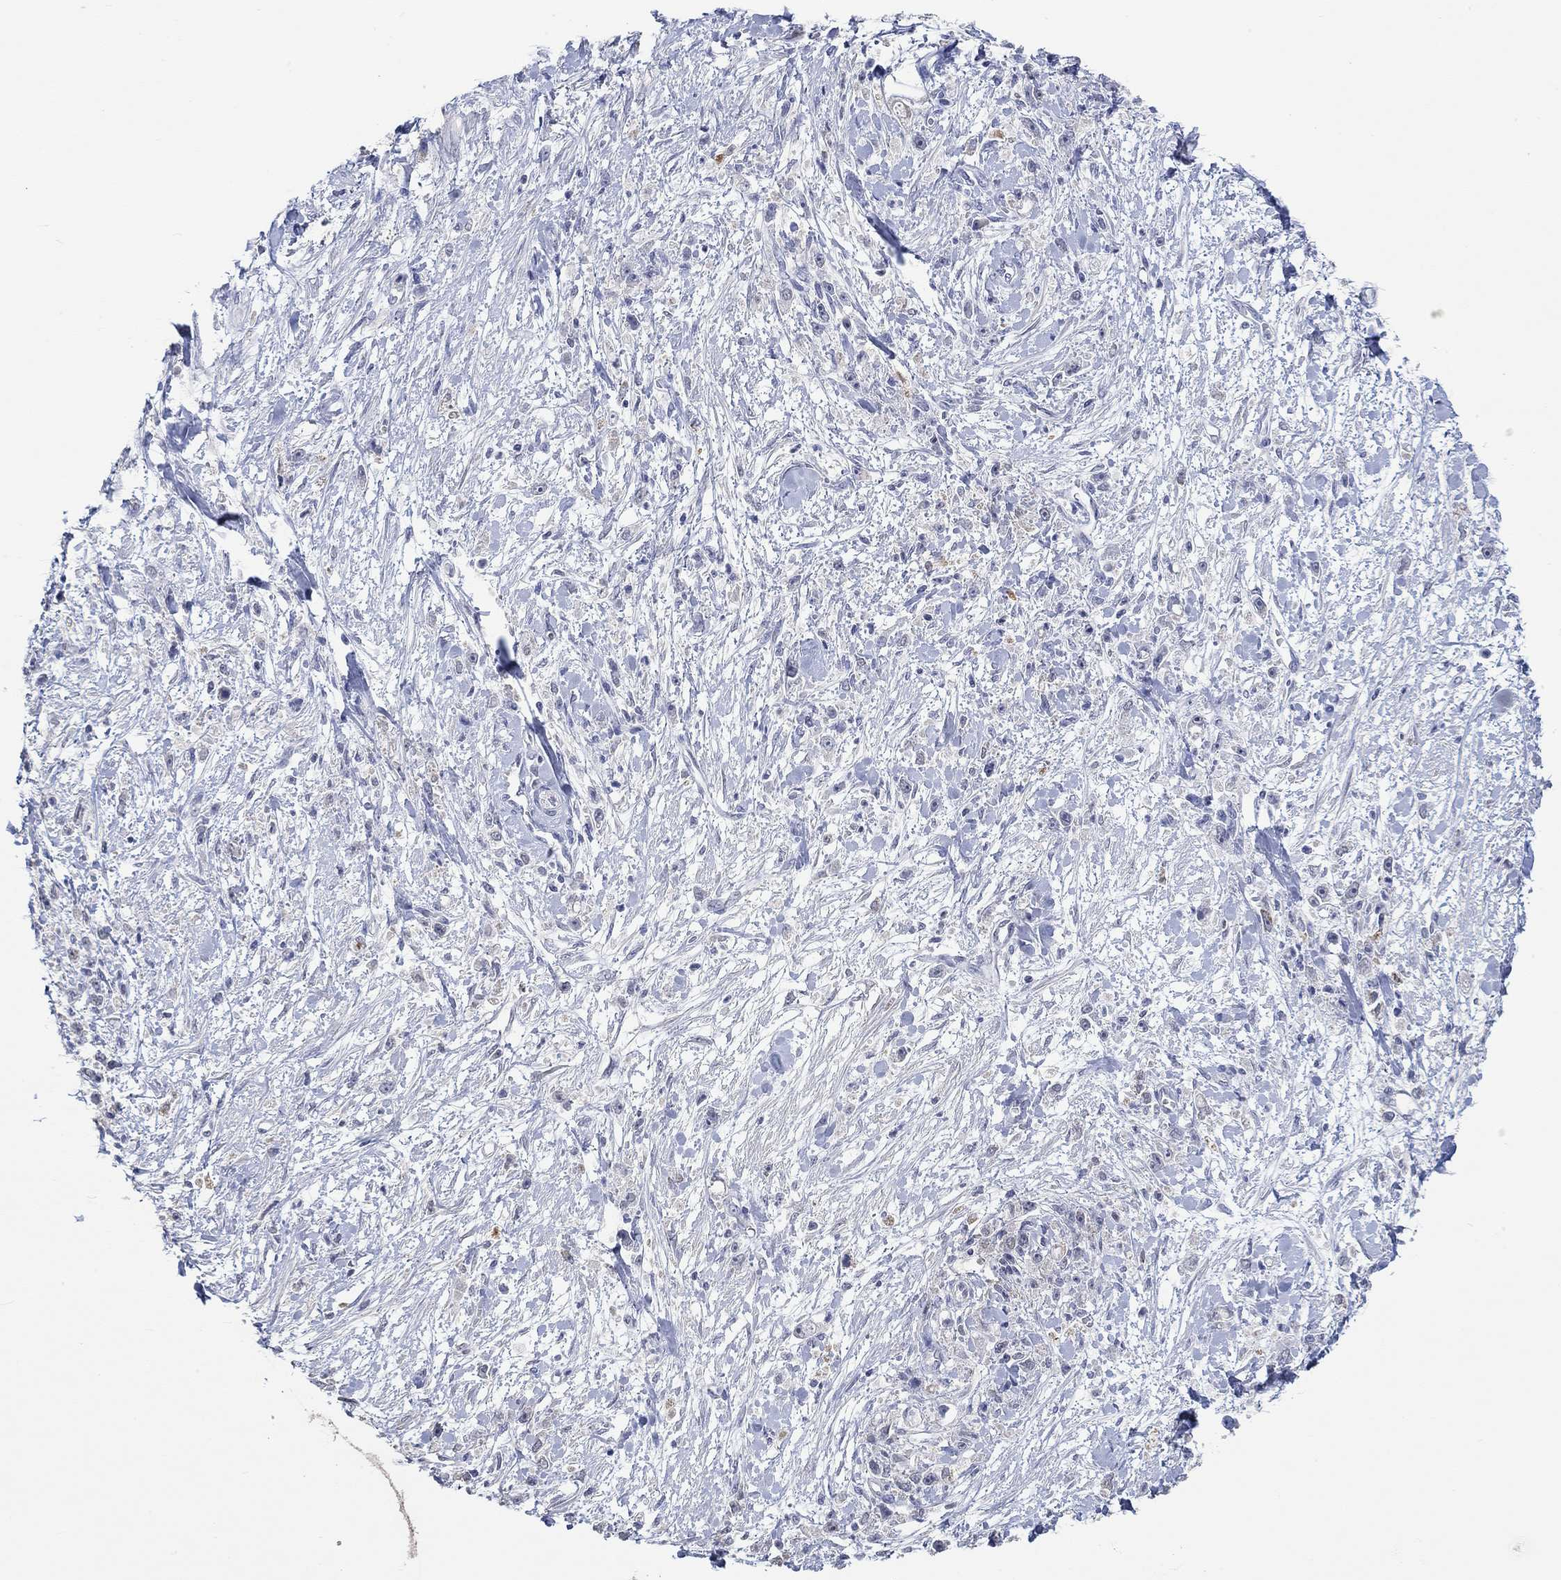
{"staining": {"intensity": "negative", "quantity": "none", "location": "none"}, "tissue": "stomach cancer", "cell_type": "Tumor cells", "image_type": "cancer", "snomed": [{"axis": "morphology", "description": "Adenocarcinoma, NOS"}, {"axis": "topography", "description": "Stomach"}], "caption": "Immunohistochemistry (IHC) histopathology image of neoplastic tissue: stomach cancer stained with DAB (3,3'-diaminobenzidine) demonstrates no significant protein expression in tumor cells.", "gene": "PNMA5", "patient": {"sex": "female", "age": 59}}